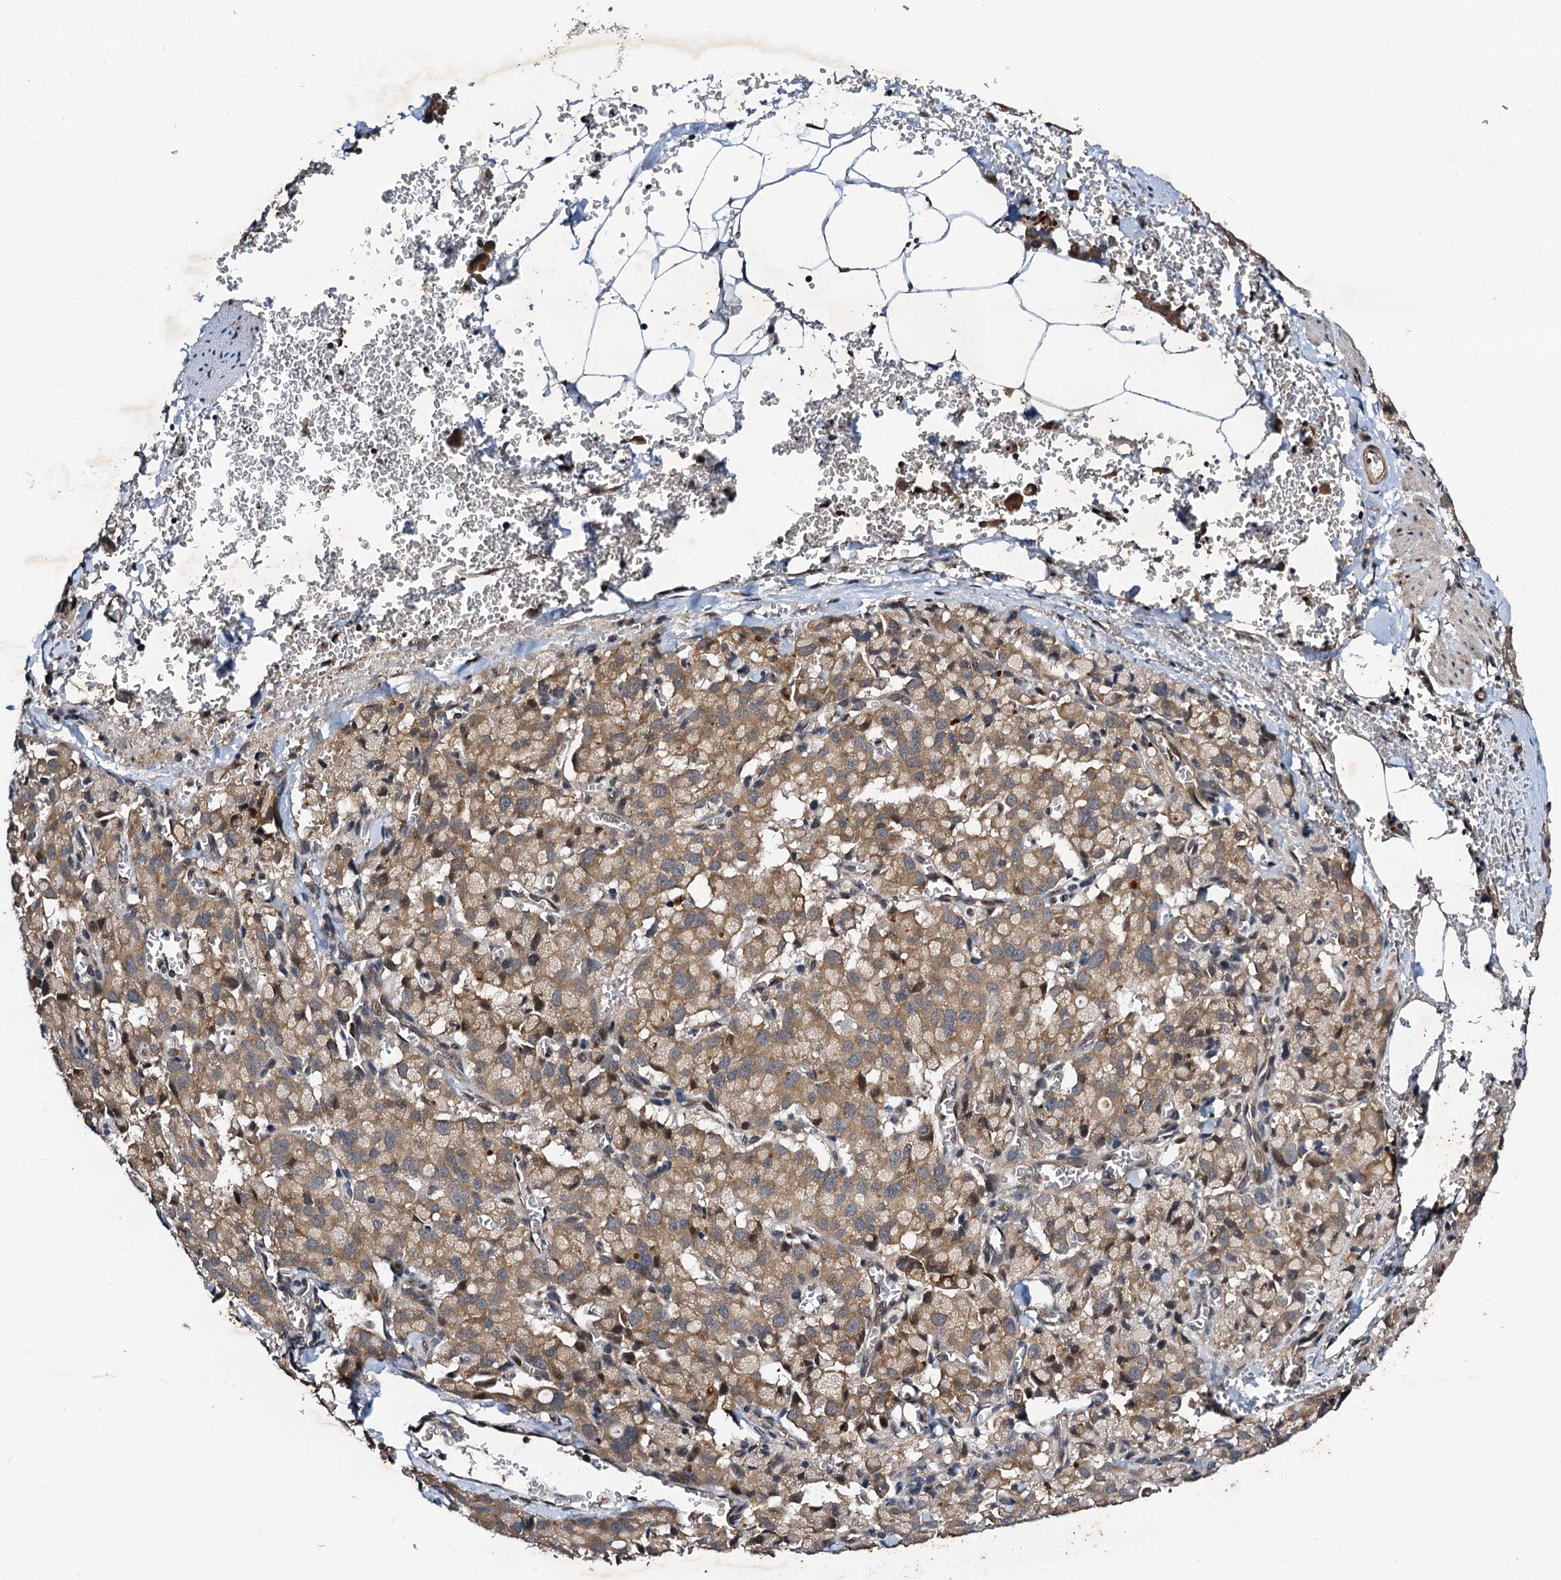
{"staining": {"intensity": "moderate", "quantity": ">75%", "location": "cytoplasmic/membranous"}, "tissue": "pancreatic cancer", "cell_type": "Tumor cells", "image_type": "cancer", "snomed": [{"axis": "morphology", "description": "Adenocarcinoma, NOS"}, {"axis": "topography", "description": "Pancreas"}], "caption": "Adenocarcinoma (pancreatic) tissue displays moderate cytoplasmic/membranous staining in about >75% of tumor cells (DAB (3,3'-diaminobenzidine) = brown stain, brightfield microscopy at high magnification).", "gene": "NAA16", "patient": {"sex": "male", "age": 65}}